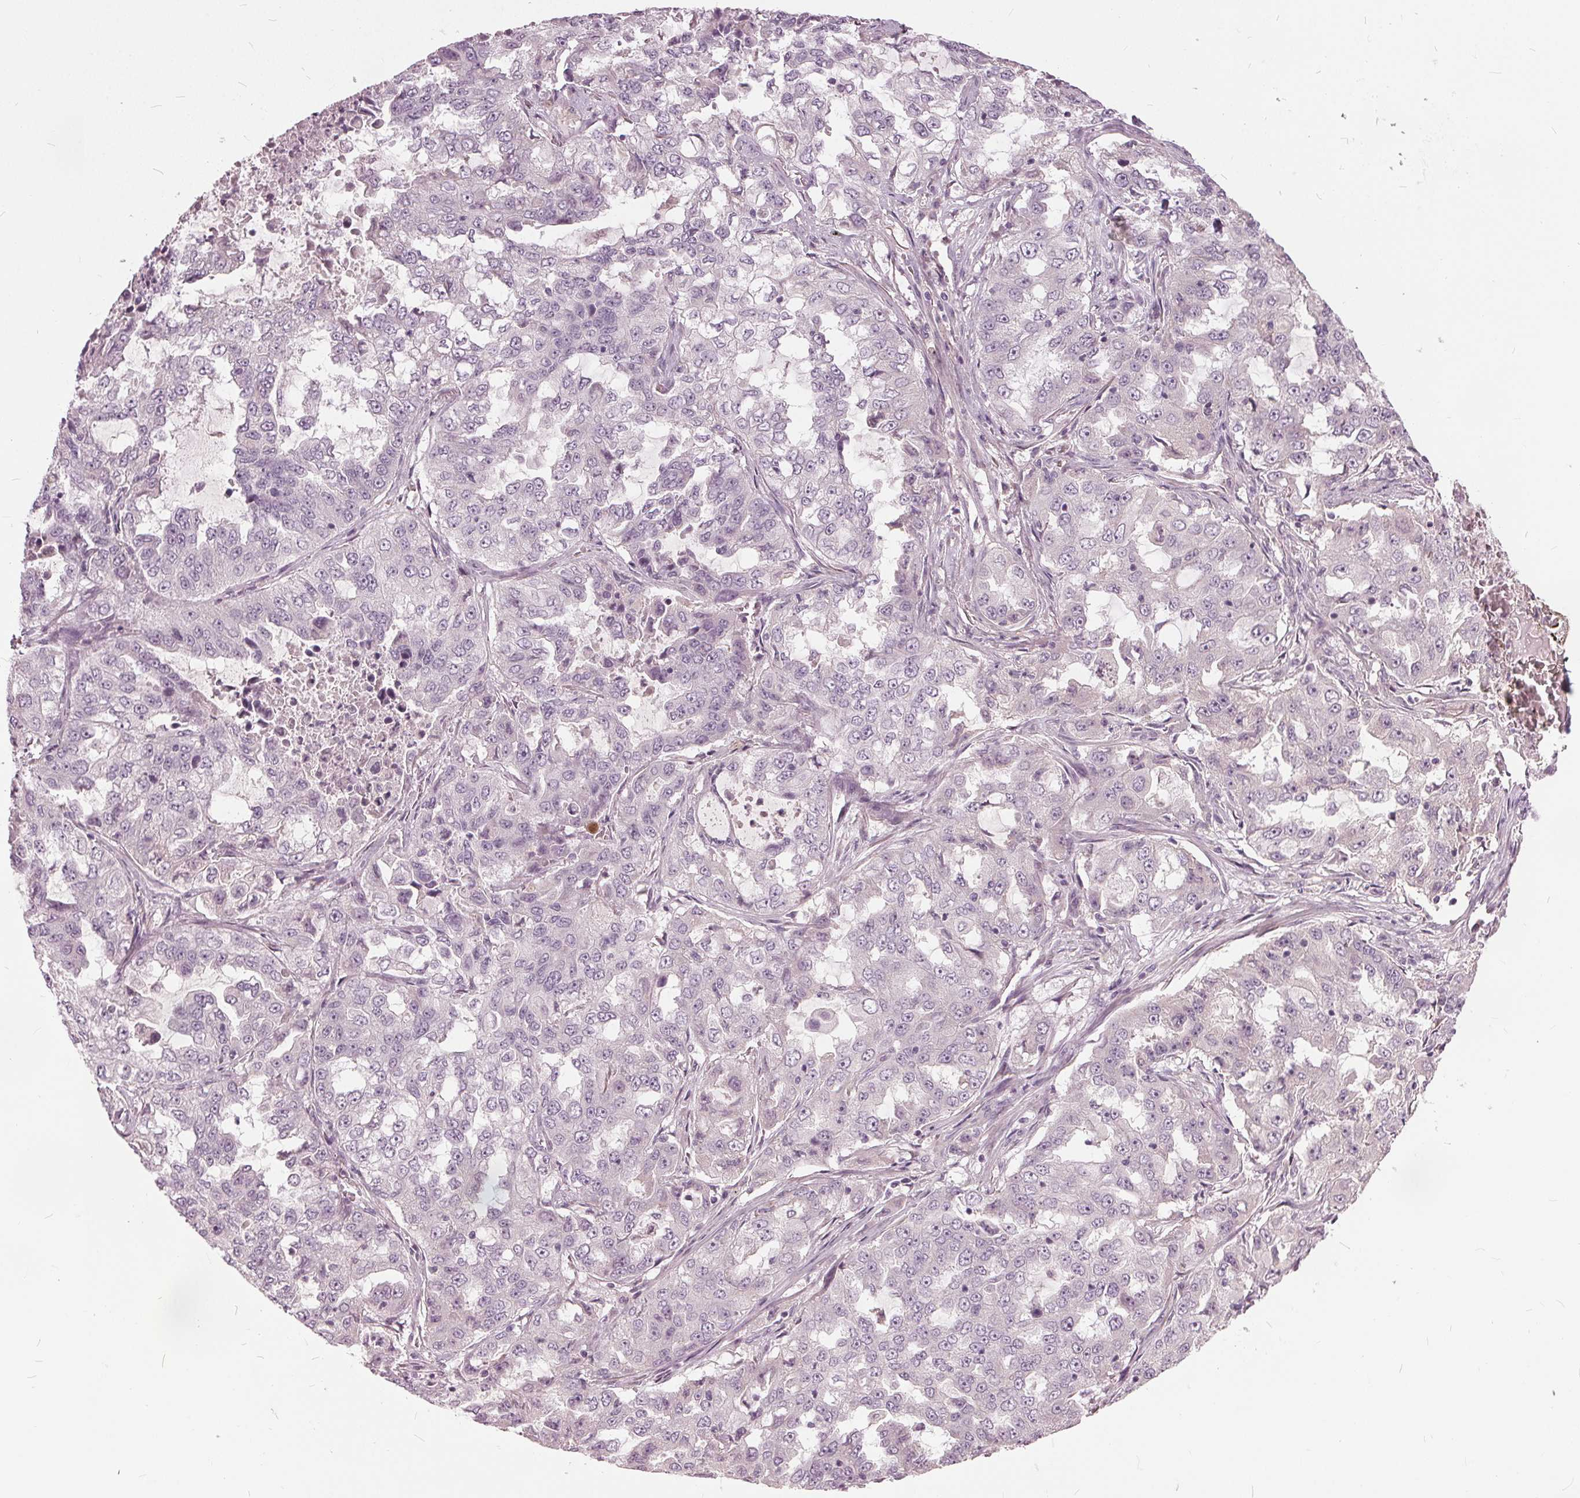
{"staining": {"intensity": "negative", "quantity": "none", "location": "none"}, "tissue": "lung cancer", "cell_type": "Tumor cells", "image_type": "cancer", "snomed": [{"axis": "morphology", "description": "Adenocarcinoma, NOS"}, {"axis": "topography", "description": "Lung"}], "caption": "Lung cancer was stained to show a protein in brown. There is no significant expression in tumor cells.", "gene": "KLK13", "patient": {"sex": "female", "age": 61}}